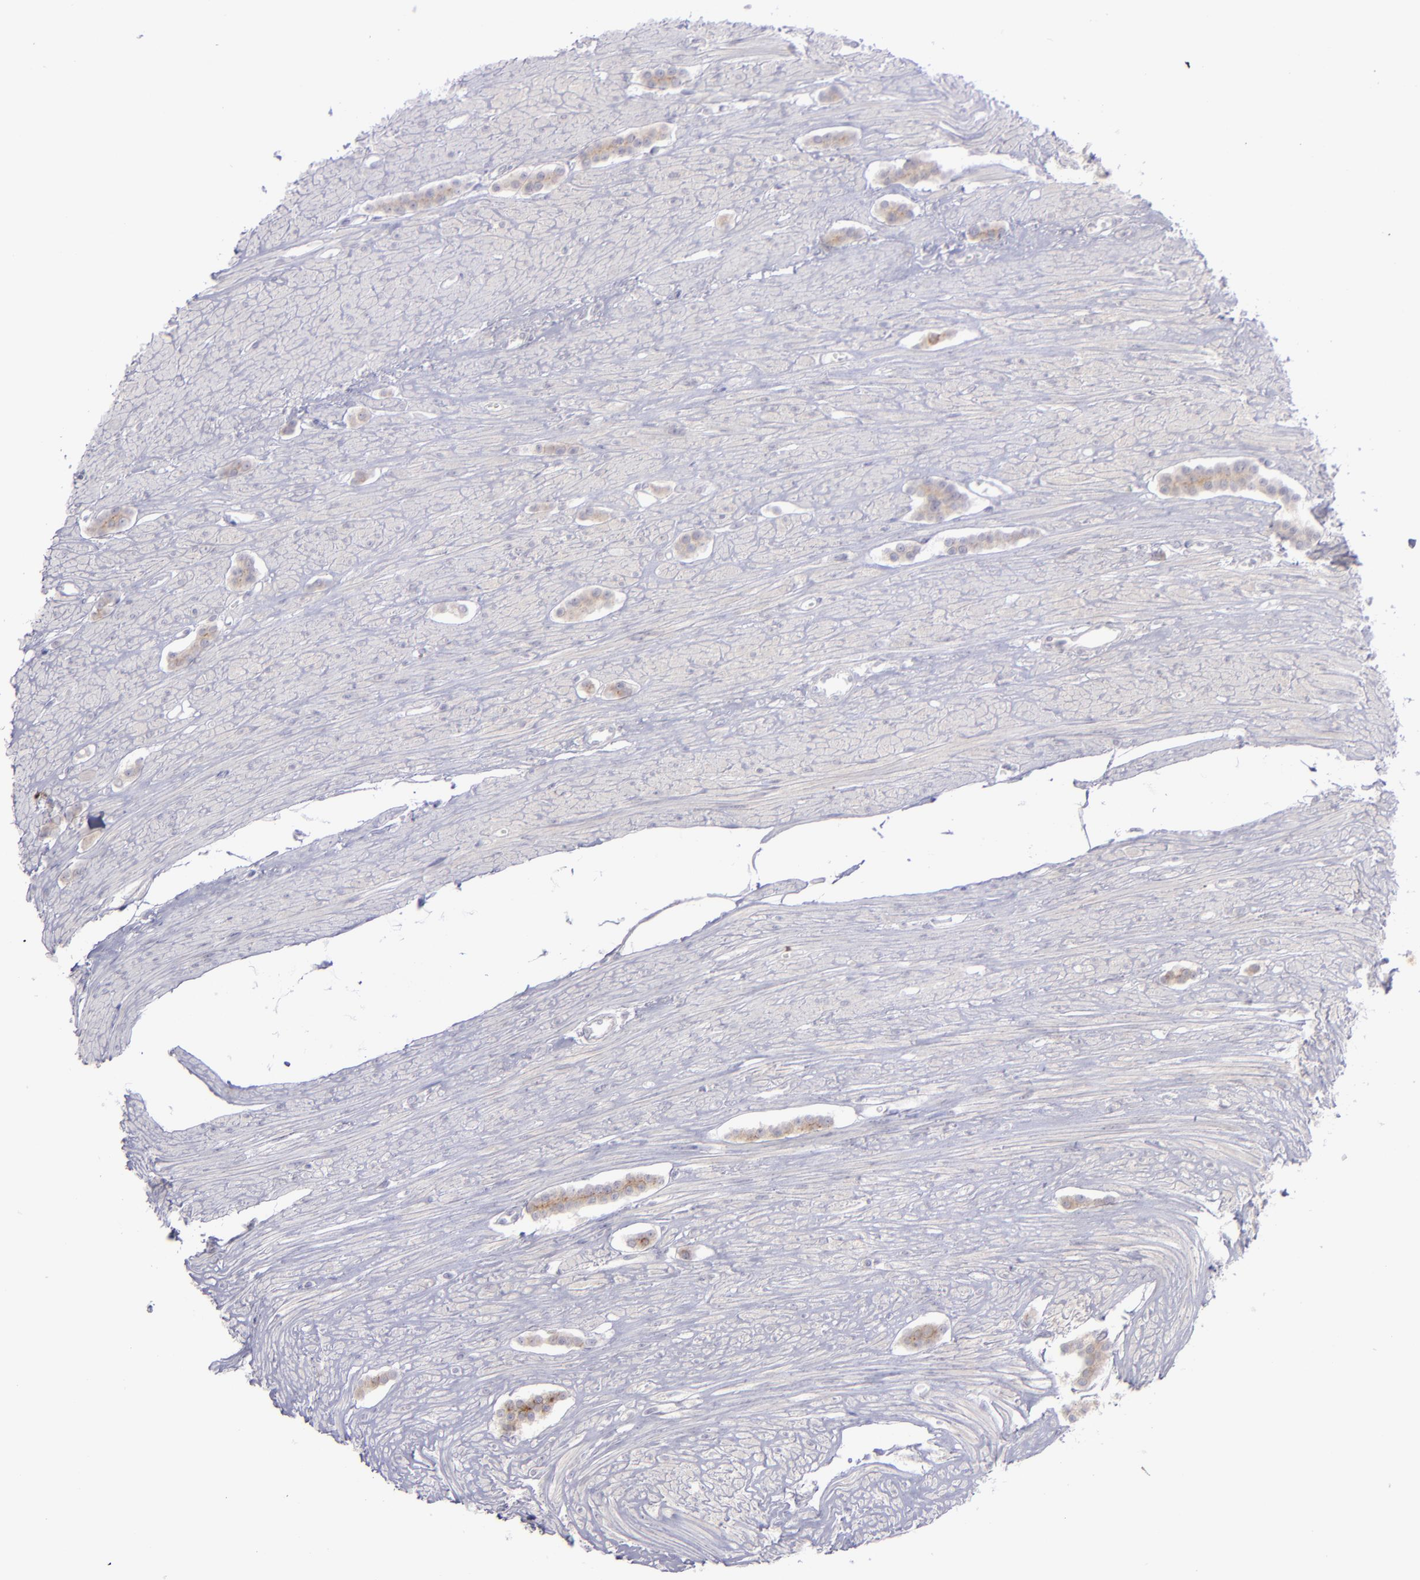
{"staining": {"intensity": "weak", "quantity": "25%-75%", "location": "cytoplasmic/membranous"}, "tissue": "carcinoid", "cell_type": "Tumor cells", "image_type": "cancer", "snomed": [{"axis": "morphology", "description": "Carcinoid, malignant, NOS"}, {"axis": "topography", "description": "Small intestine"}], "caption": "Tumor cells reveal weak cytoplasmic/membranous positivity in about 25%-75% of cells in malignant carcinoid.", "gene": "EVPL", "patient": {"sex": "male", "age": 60}}